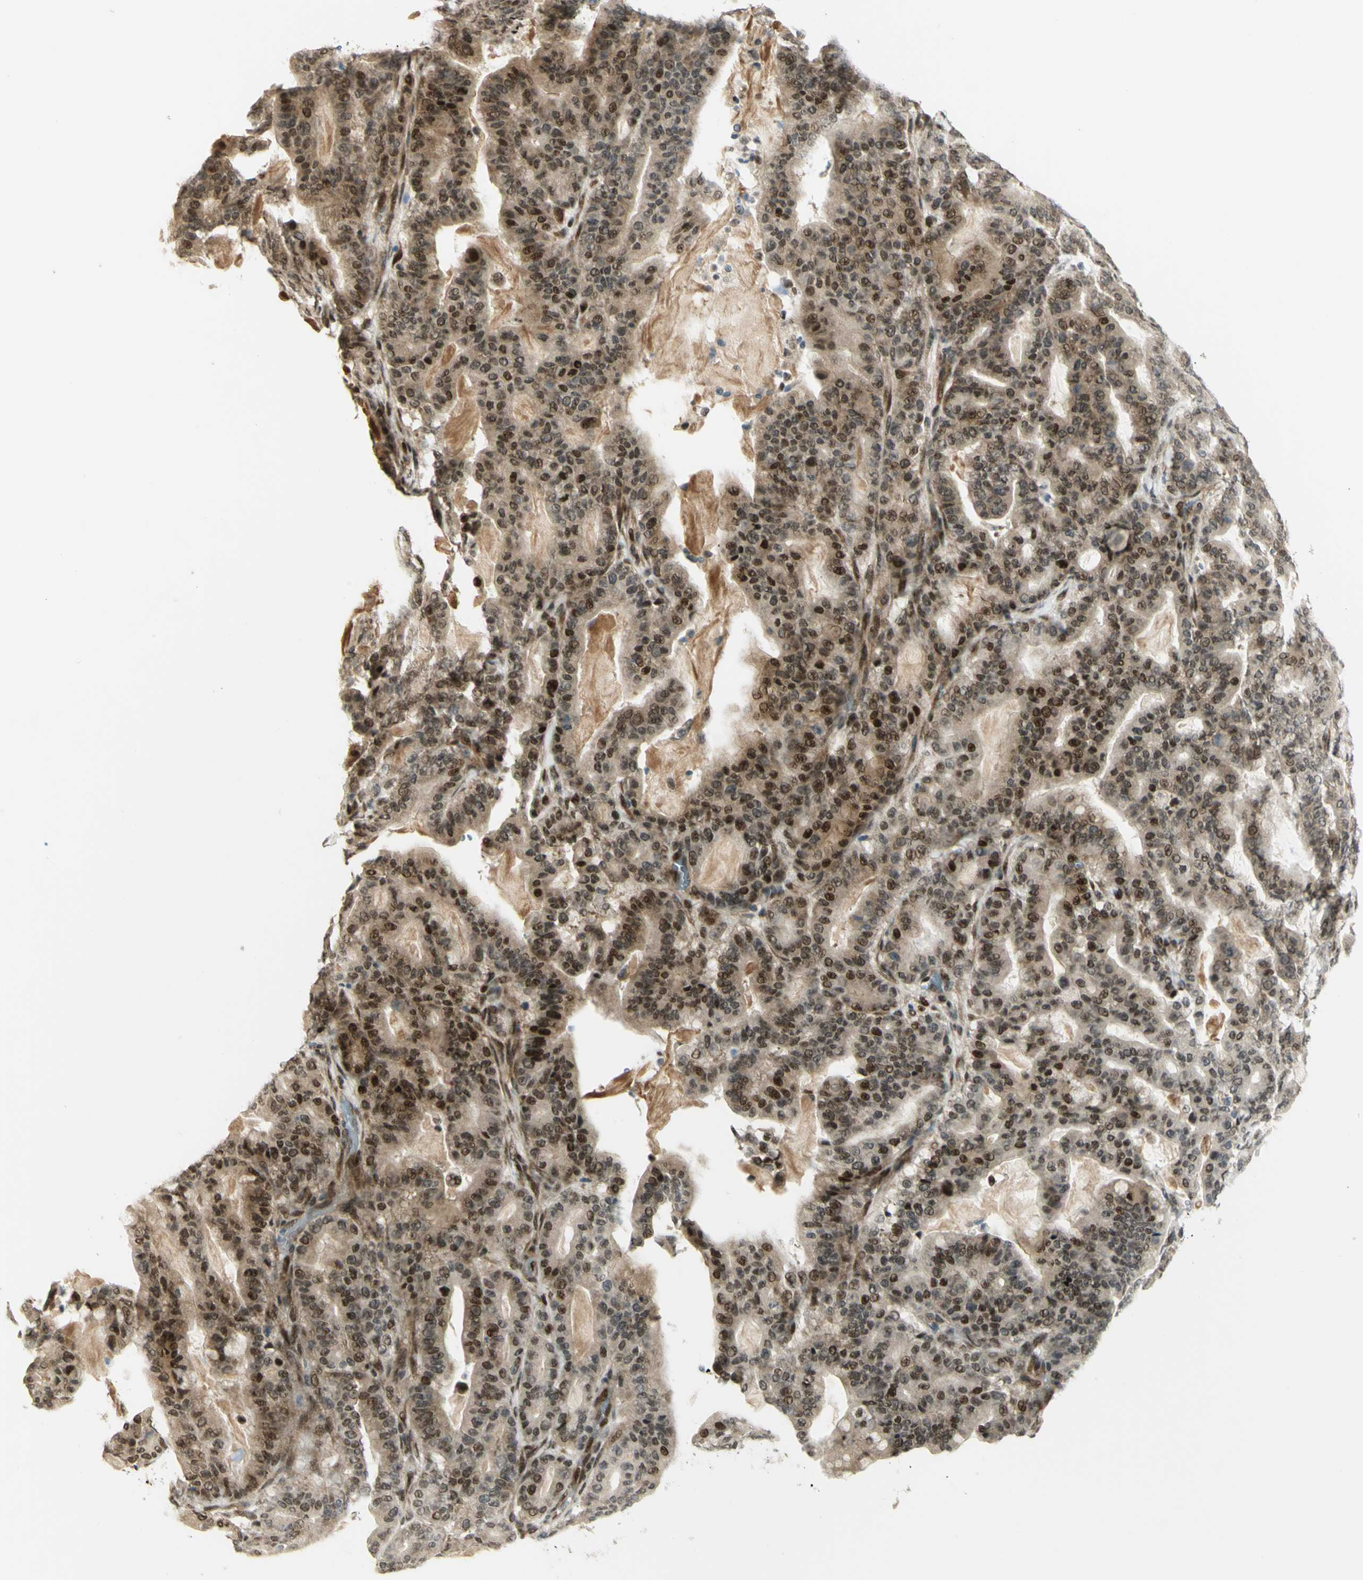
{"staining": {"intensity": "moderate", "quantity": ">75%", "location": "cytoplasmic/membranous,nuclear"}, "tissue": "pancreatic cancer", "cell_type": "Tumor cells", "image_type": "cancer", "snomed": [{"axis": "morphology", "description": "Adenocarcinoma, NOS"}, {"axis": "topography", "description": "Pancreas"}], "caption": "Moderate cytoplasmic/membranous and nuclear expression is appreciated in about >75% of tumor cells in pancreatic adenocarcinoma.", "gene": "DDX1", "patient": {"sex": "male", "age": 63}}